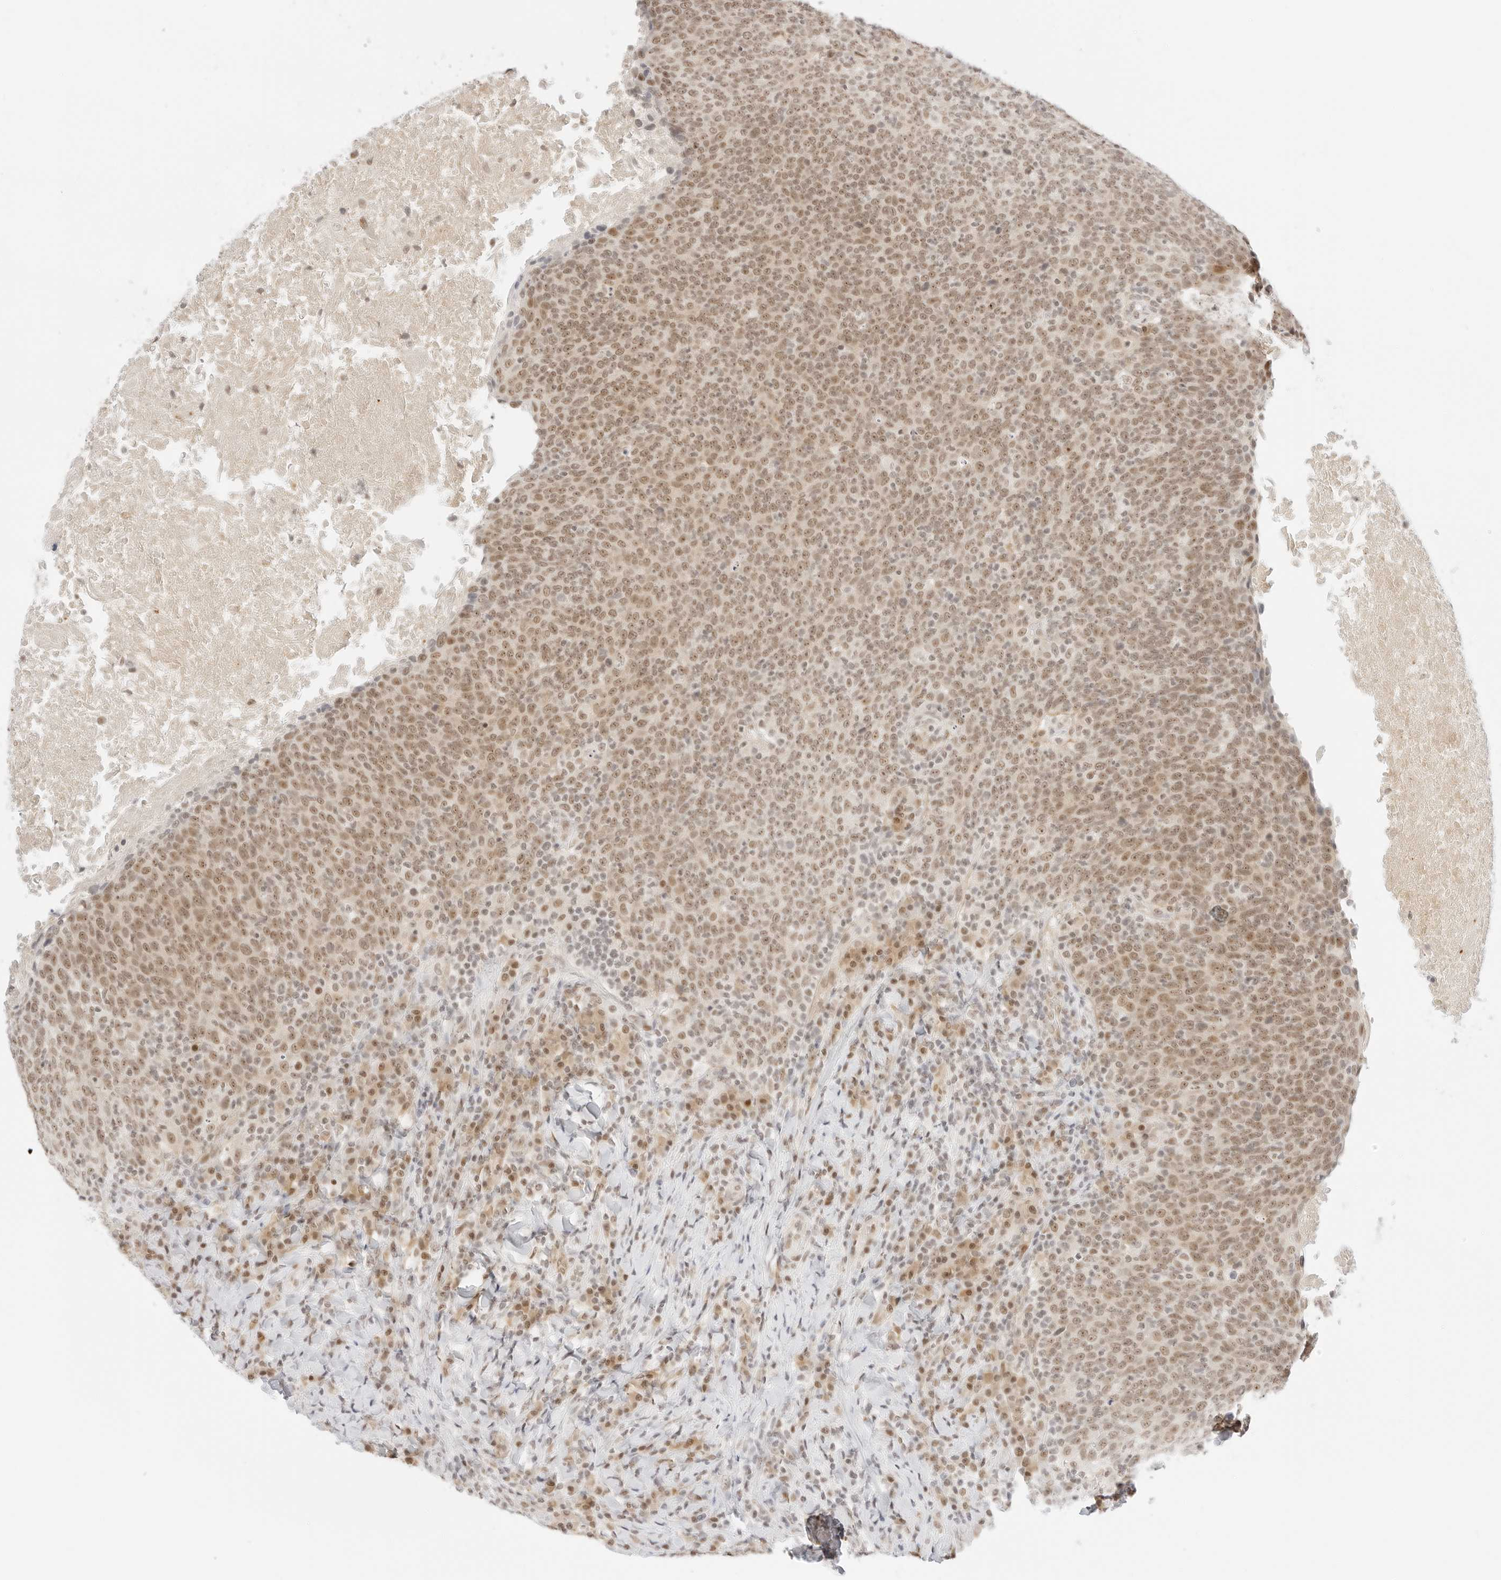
{"staining": {"intensity": "moderate", "quantity": ">75%", "location": "nuclear"}, "tissue": "head and neck cancer", "cell_type": "Tumor cells", "image_type": "cancer", "snomed": [{"axis": "morphology", "description": "Squamous cell carcinoma, NOS"}, {"axis": "morphology", "description": "Squamous cell carcinoma, metastatic, NOS"}, {"axis": "topography", "description": "Lymph node"}, {"axis": "topography", "description": "Head-Neck"}], "caption": "IHC photomicrograph of squamous cell carcinoma (head and neck) stained for a protein (brown), which reveals medium levels of moderate nuclear expression in about >75% of tumor cells.", "gene": "ITGA6", "patient": {"sex": "male", "age": 62}}